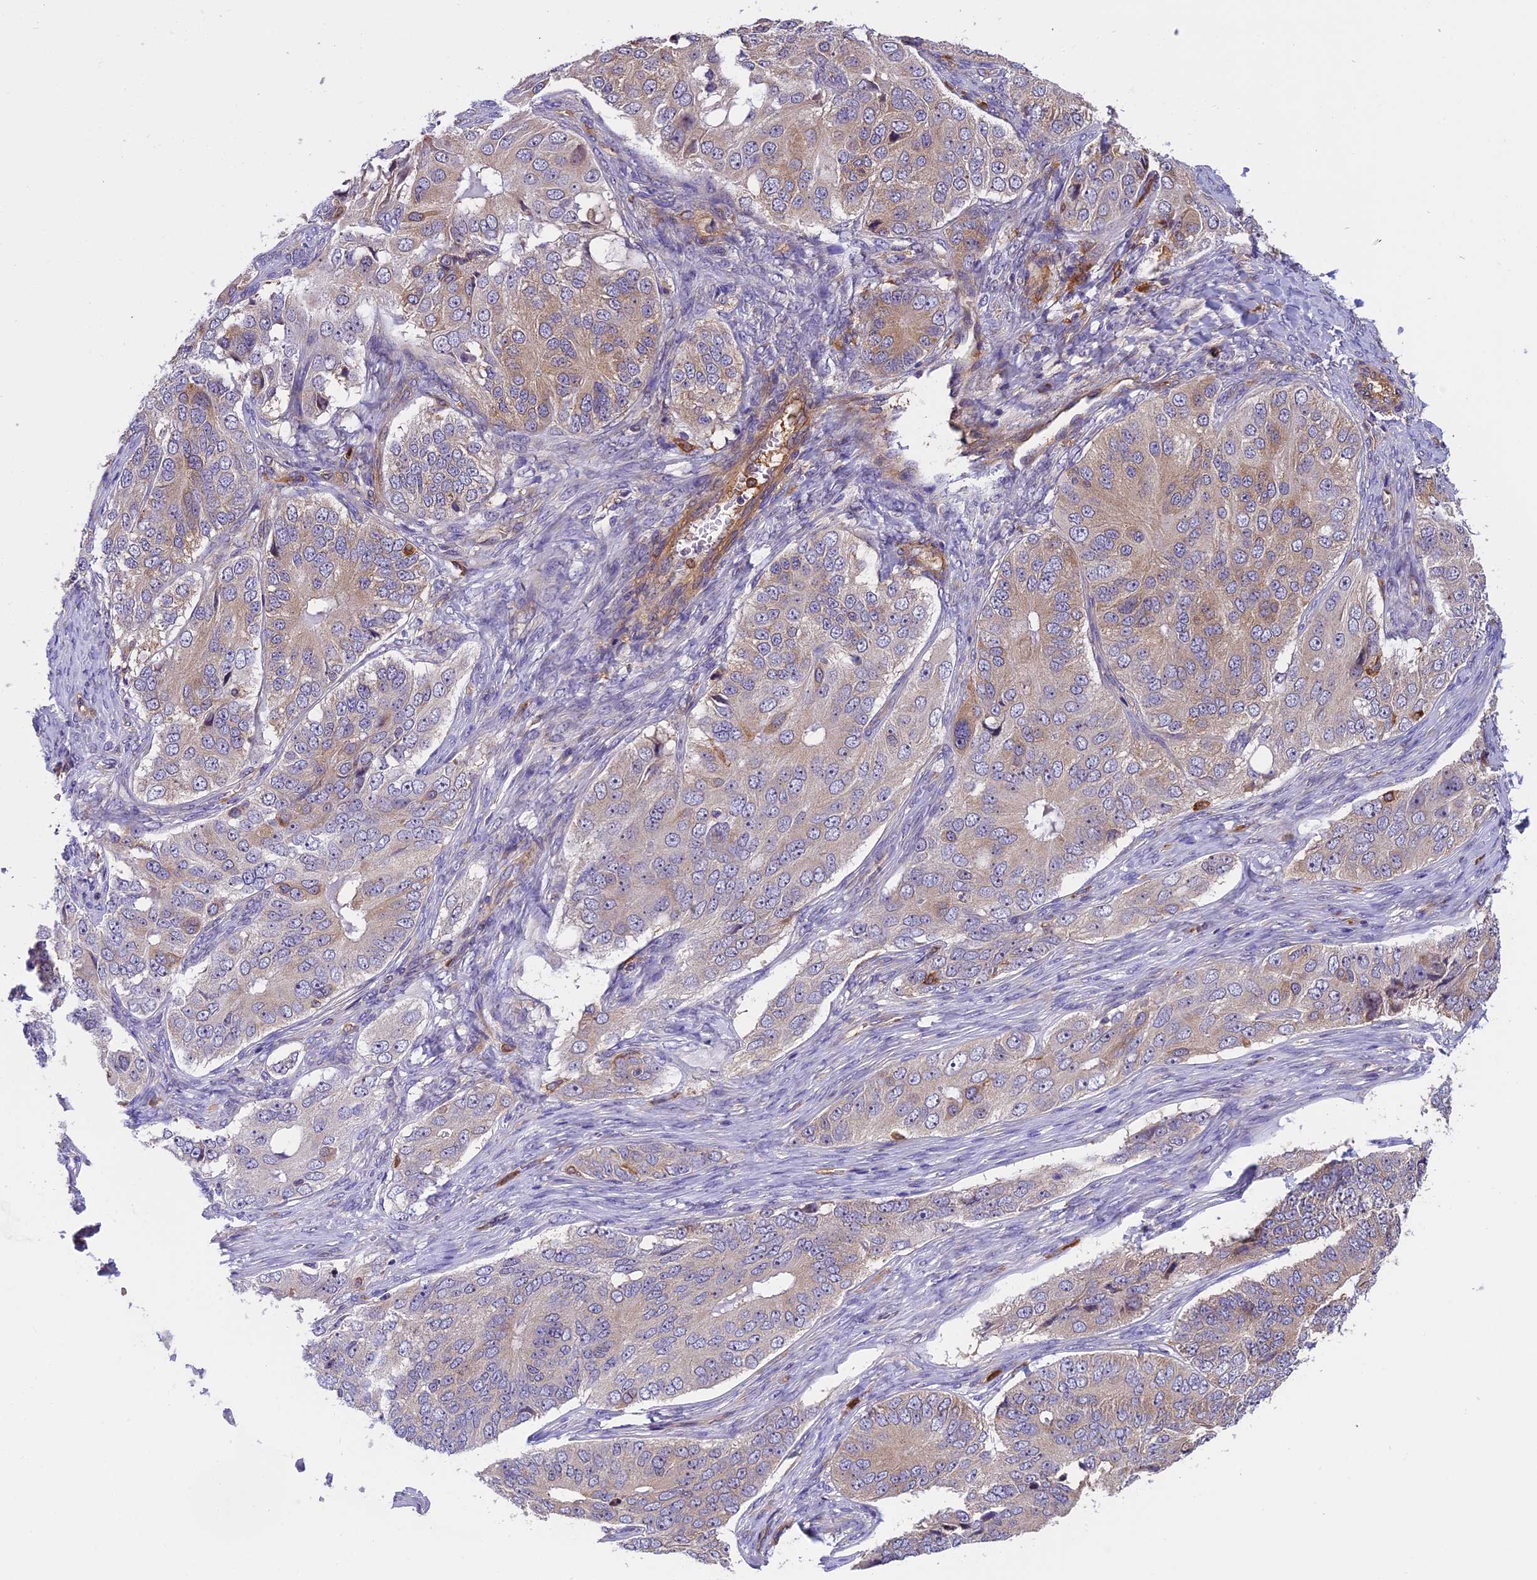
{"staining": {"intensity": "weak", "quantity": "25%-75%", "location": "cytoplasmic/membranous"}, "tissue": "ovarian cancer", "cell_type": "Tumor cells", "image_type": "cancer", "snomed": [{"axis": "morphology", "description": "Carcinoma, endometroid"}, {"axis": "topography", "description": "Ovary"}], "caption": "Immunohistochemistry histopathology image of ovarian cancer (endometroid carcinoma) stained for a protein (brown), which shows low levels of weak cytoplasmic/membranous positivity in about 25%-75% of tumor cells.", "gene": "EHBP1L1", "patient": {"sex": "female", "age": 51}}